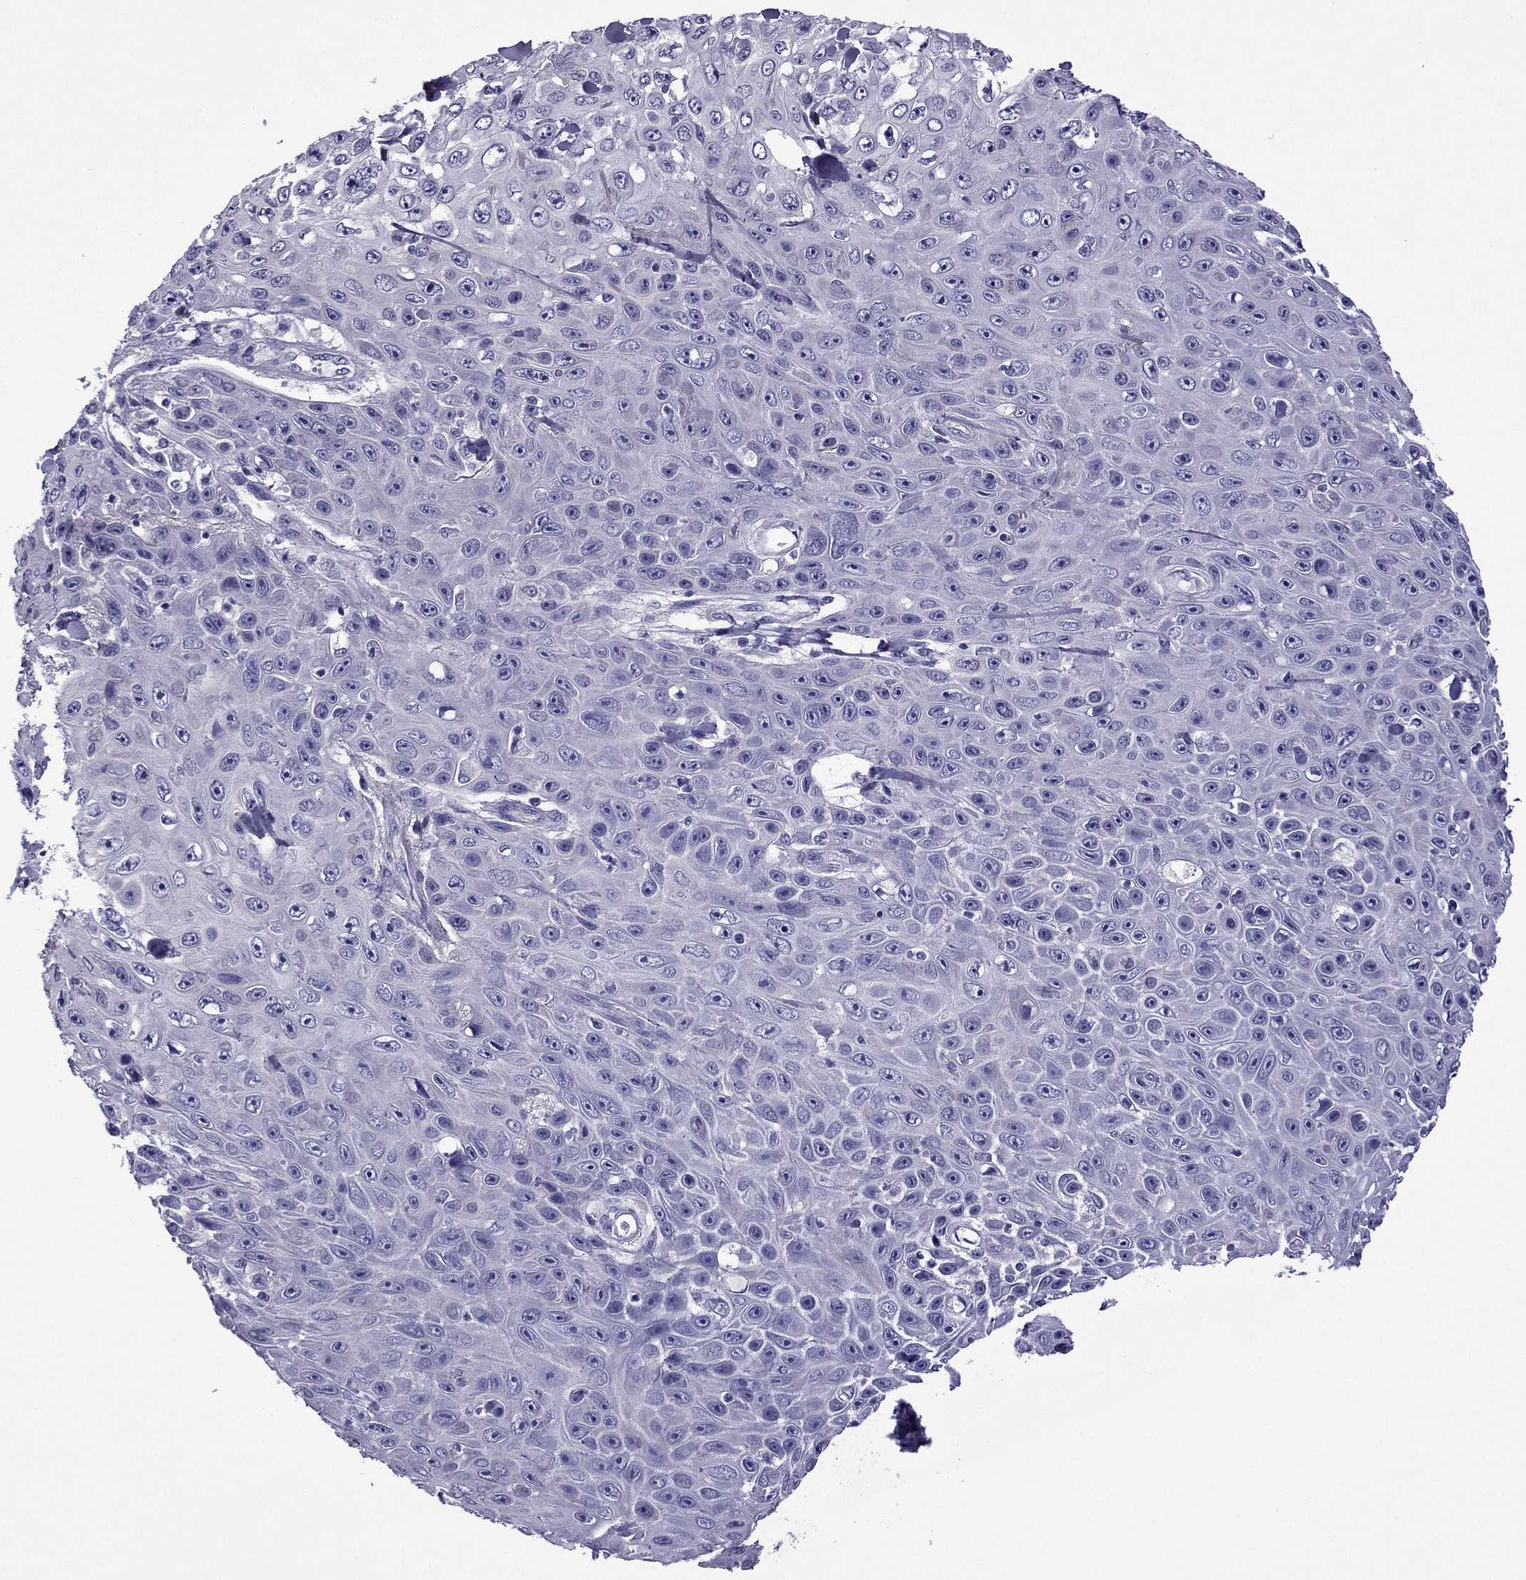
{"staining": {"intensity": "negative", "quantity": "none", "location": "none"}, "tissue": "skin cancer", "cell_type": "Tumor cells", "image_type": "cancer", "snomed": [{"axis": "morphology", "description": "Squamous cell carcinoma, NOS"}, {"axis": "topography", "description": "Skin"}], "caption": "Squamous cell carcinoma (skin) was stained to show a protein in brown. There is no significant positivity in tumor cells.", "gene": "GJA8", "patient": {"sex": "male", "age": 82}}